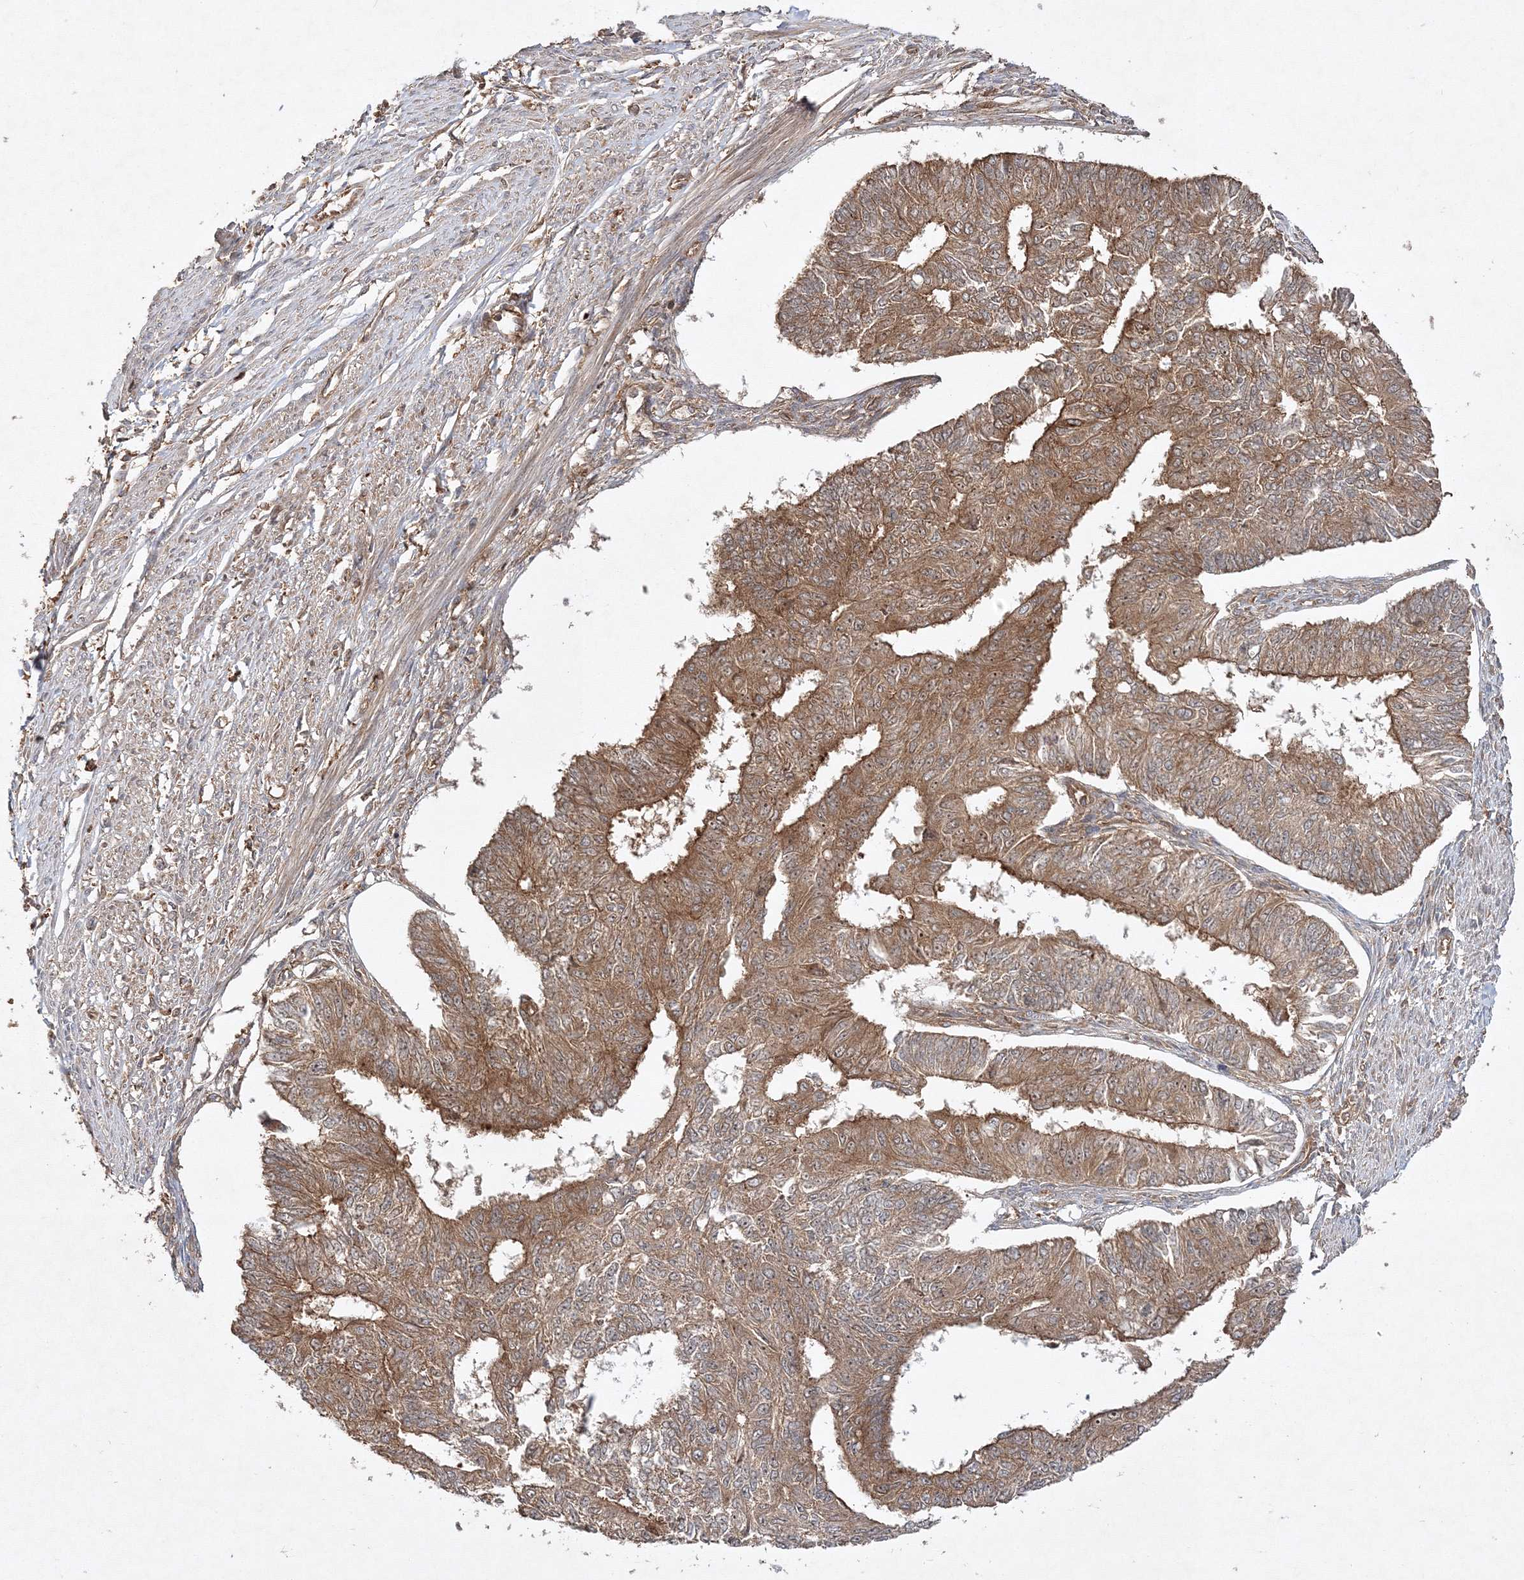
{"staining": {"intensity": "moderate", "quantity": ">75%", "location": "cytoplasmic/membranous"}, "tissue": "endometrial cancer", "cell_type": "Tumor cells", "image_type": "cancer", "snomed": [{"axis": "morphology", "description": "Adenocarcinoma, NOS"}, {"axis": "topography", "description": "Endometrium"}], "caption": "This histopathology image displays endometrial cancer stained with IHC to label a protein in brown. The cytoplasmic/membranous of tumor cells show moderate positivity for the protein. Nuclei are counter-stained blue.", "gene": "WDR37", "patient": {"sex": "female", "age": 32}}